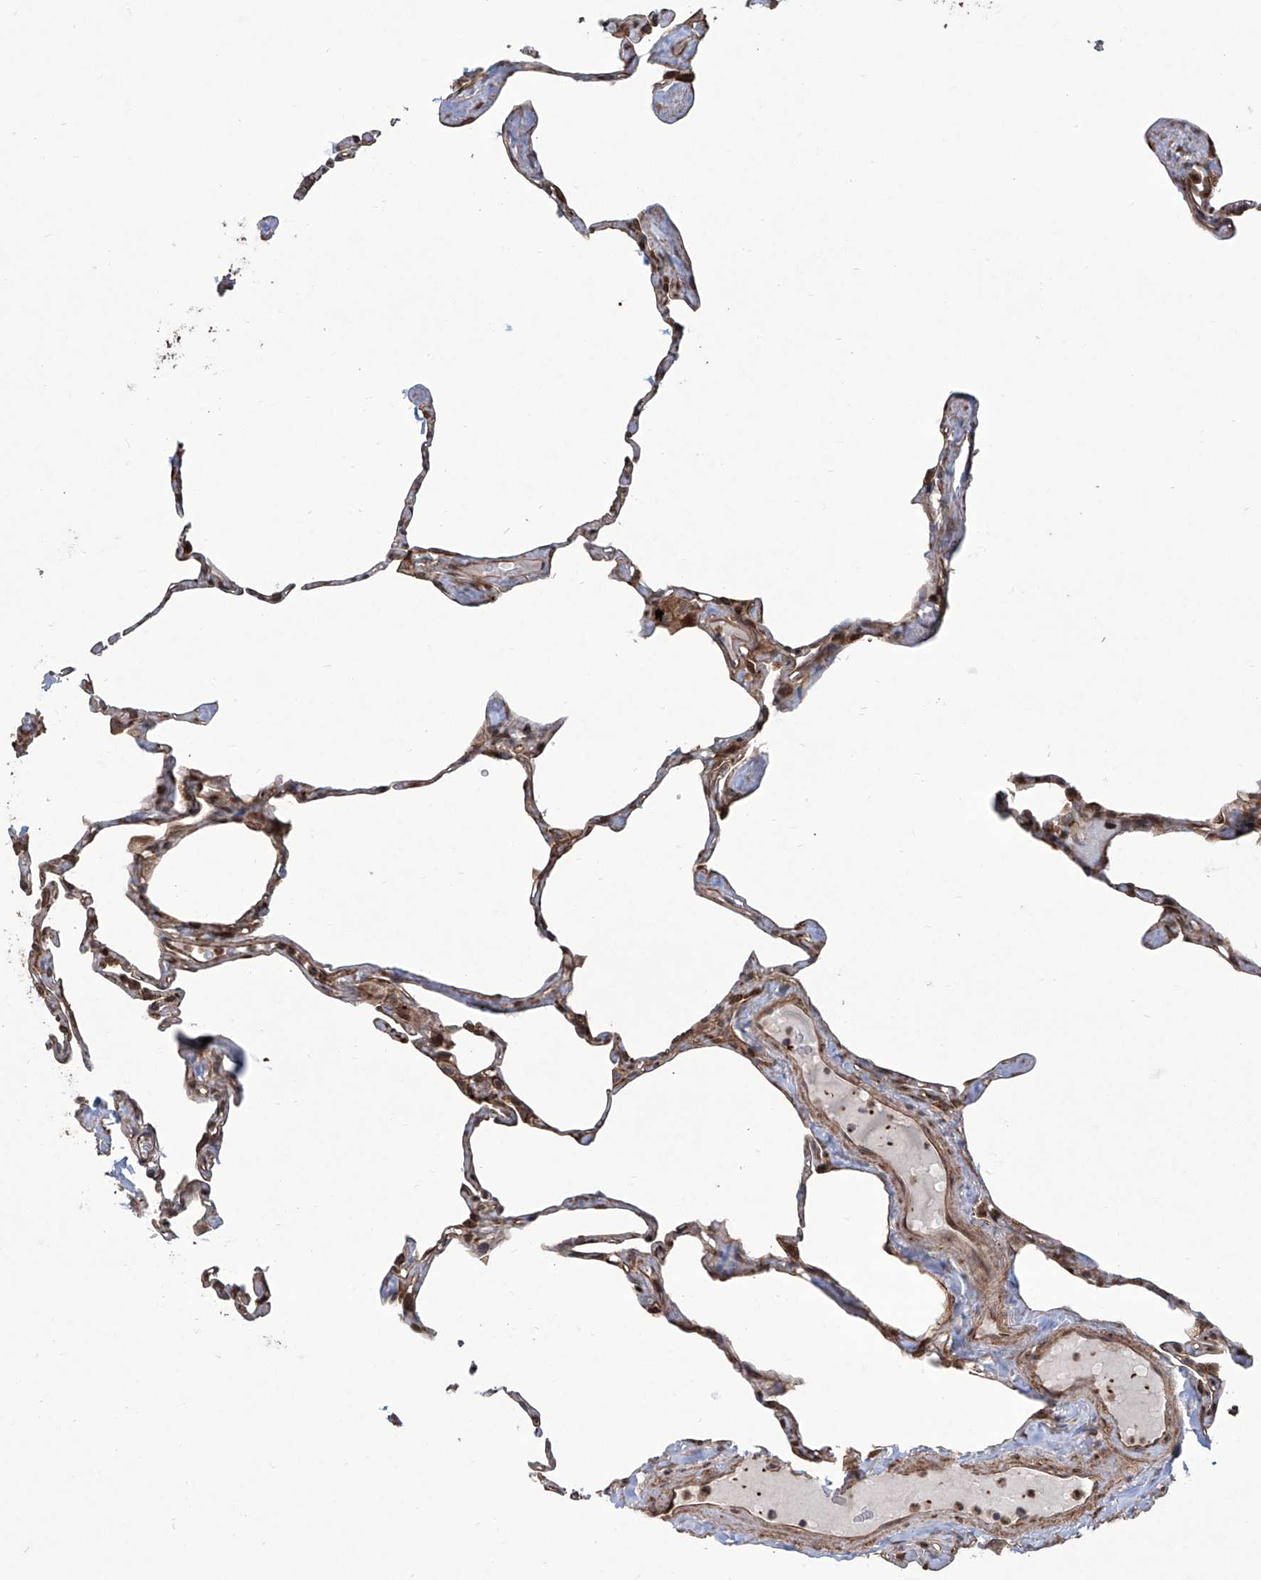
{"staining": {"intensity": "moderate", "quantity": "25%-75%", "location": "cytoplasmic/membranous"}, "tissue": "lung", "cell_type": "Alveolar cells", "image_type": "normal", "snomed": [{"axis": "morphology", "description": "Normal tissue, NOS"}, {"axis": "topography", "description": "Lung"}], "caption": "High-power microscopy captured an immunohistochemistry (IHC) photomicrograph of unremarkable lung, revealing moderate cytoplasmic/membranous staining in about 25%-75% of alveolar cells.", "gene": "APAF1", "patient": {"sex": "male", "age": 65}}